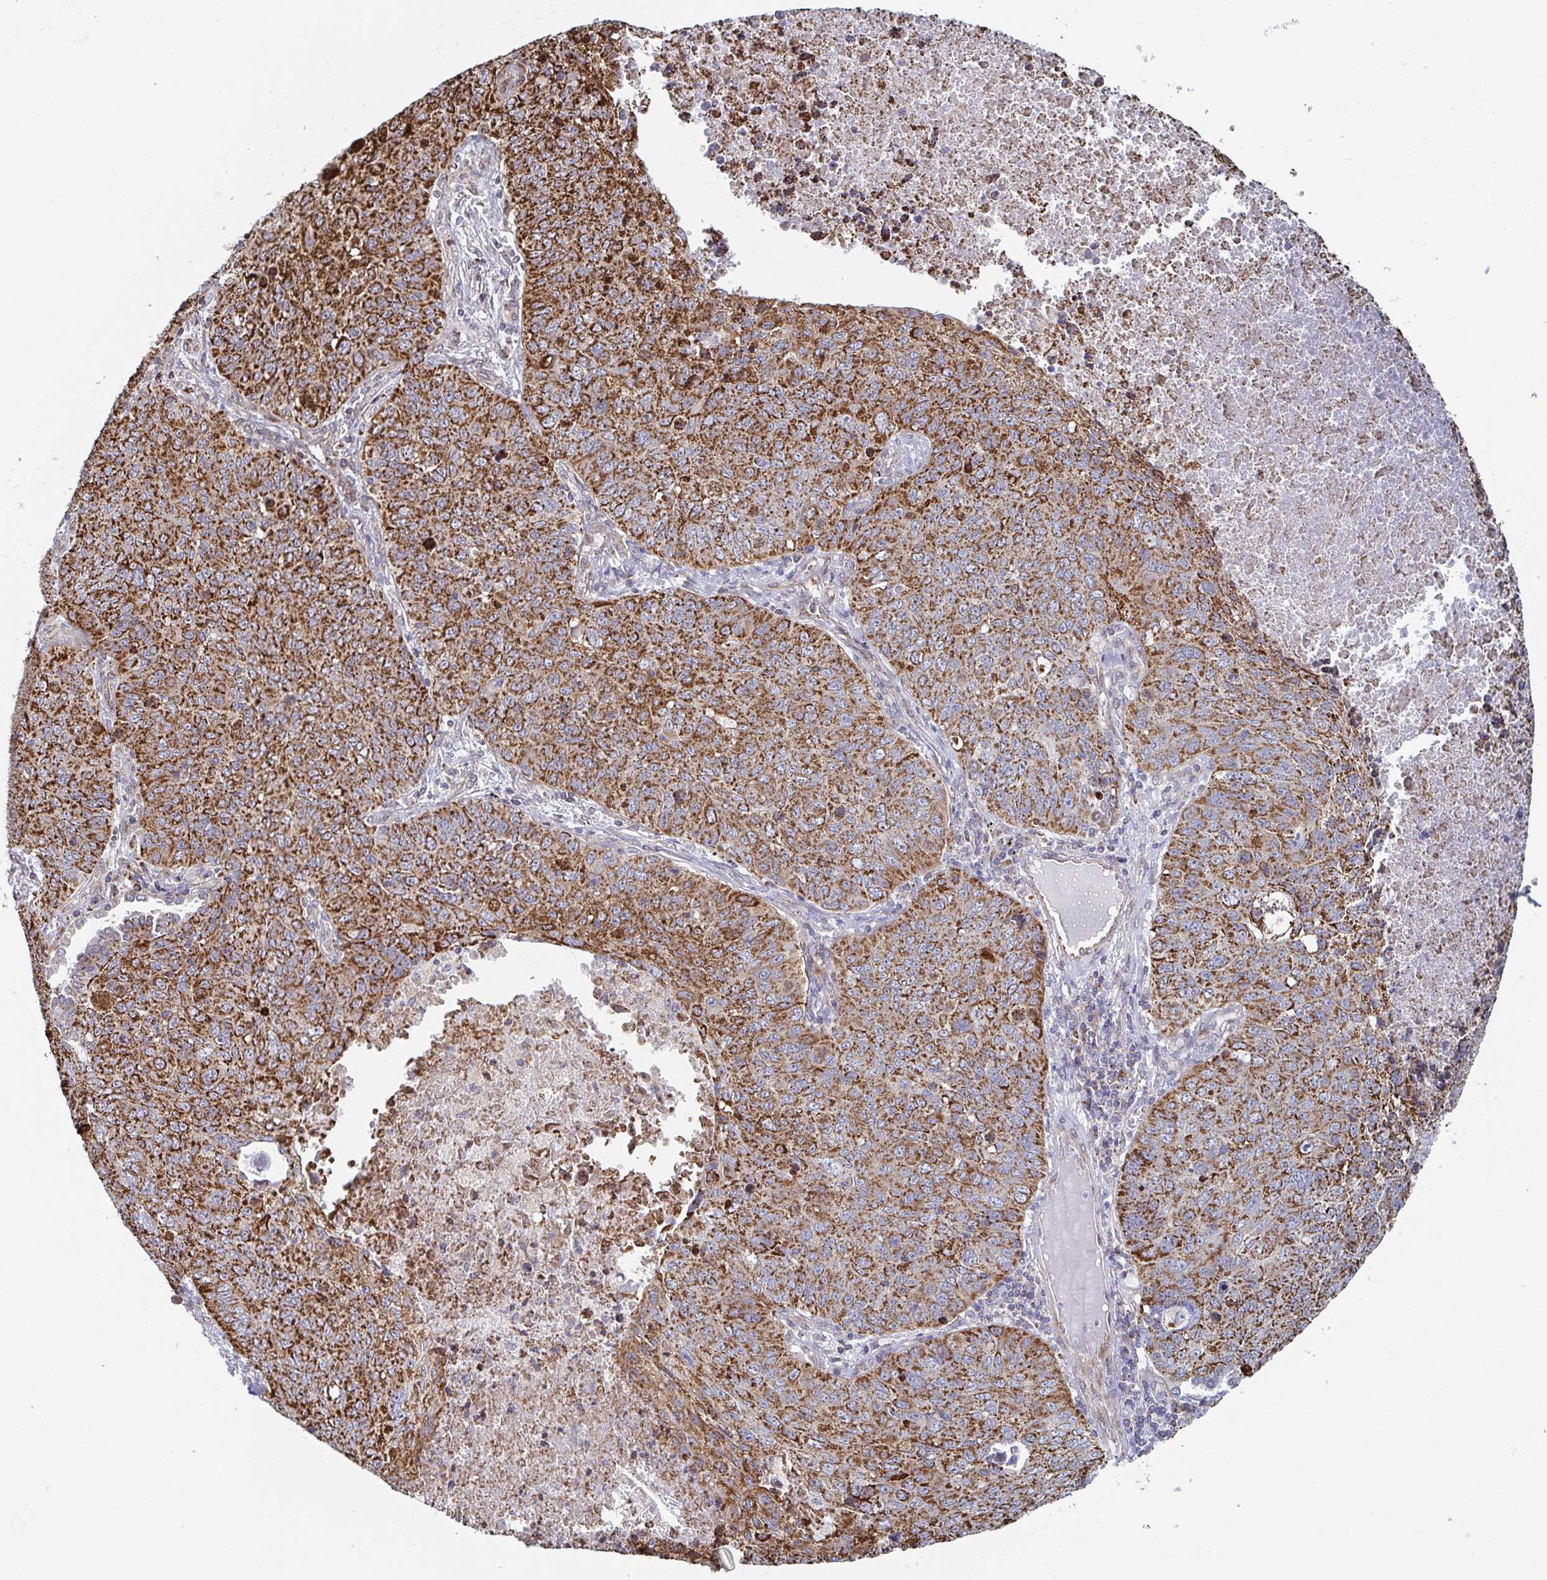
{"staining": {"intensity": "strong", "quantity": ">75%", "location": "cytoplasmic/membranous"}, "tissue": "lung cancer", "cell_type": "Tumor cells", "image_type": "cancer", "snomed": [{"axis": "morphology", "description": "Normal morphology"}, {"axis": "morphology", "description": "Aneuploidy"}, {"axis": "morphology", "description": "Squamous cell carcinoma, NOS"}, {"axis": "topography", "description": "Lymph node"}, {"axis": "topography", "description": "Lung"}], "caption": "Strong cytoplasmic/membranous protein staining is appreciated in about >75% of tumor cells in aneuploidy (lung).", "gene": "STARD8", "patient": {"sex": "female", "age": 76}}